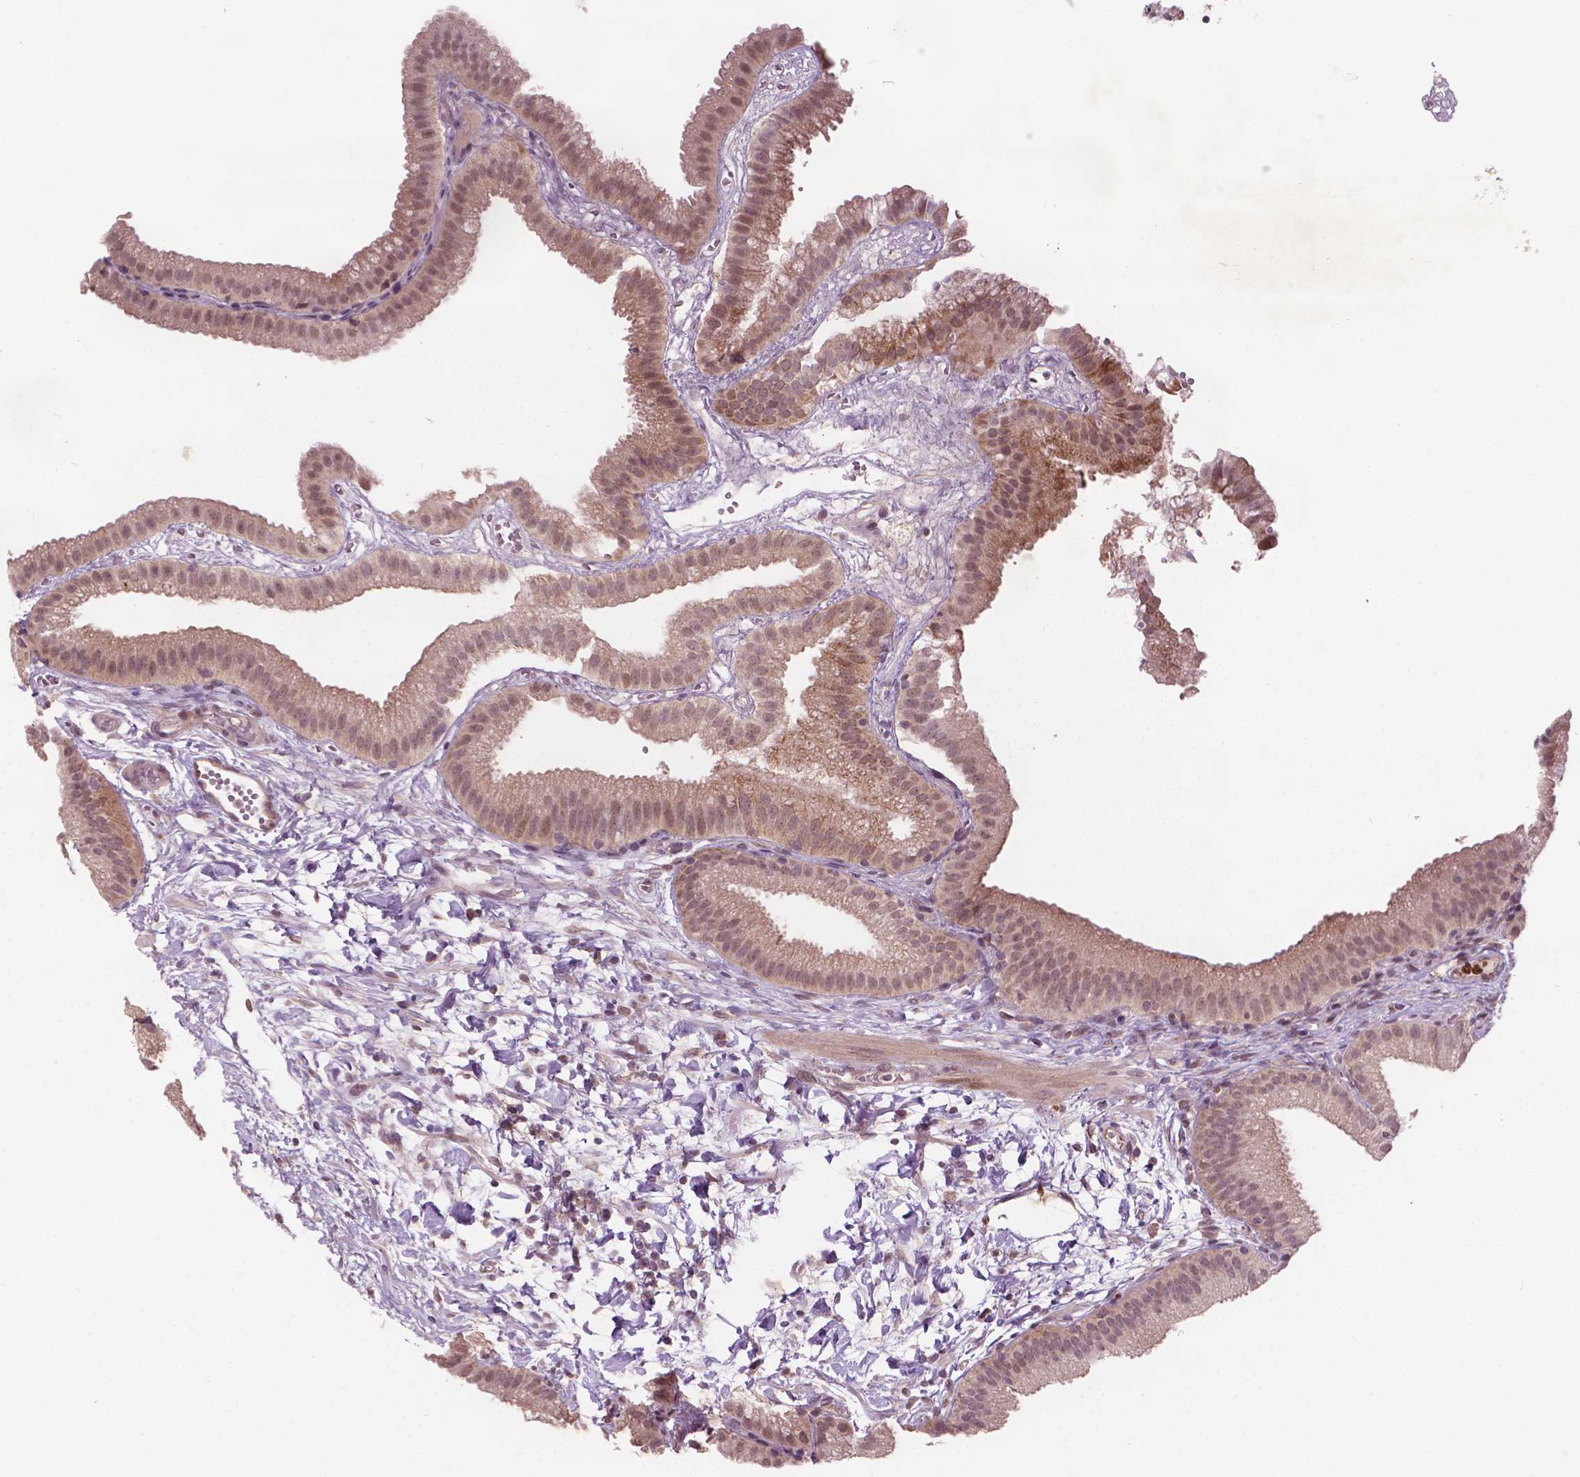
{"staining": {"intensity": "weak", "quantity": ">75%", "location": "cytoplasmic/membranous,nuclear"}, "tissue": "gallbladder", "cell_type": "Glandular cells", "image_type": "normal", "snomed": [{"axis": "morphology", "description": "Normal tissue, NOS"}, {"axis": "topography", "description": "Gallbladder"}], "caption": "Glandular cells exhibit low levels of weak cytoplasmic/membranous,nuclear staining in about >75% of cells in normal gallbladder. (DAB IHC, brown staining for protein, blue staining for nuclei).", "gene": "NFAT5", "patient": {"sex": "female", "age": 63}}